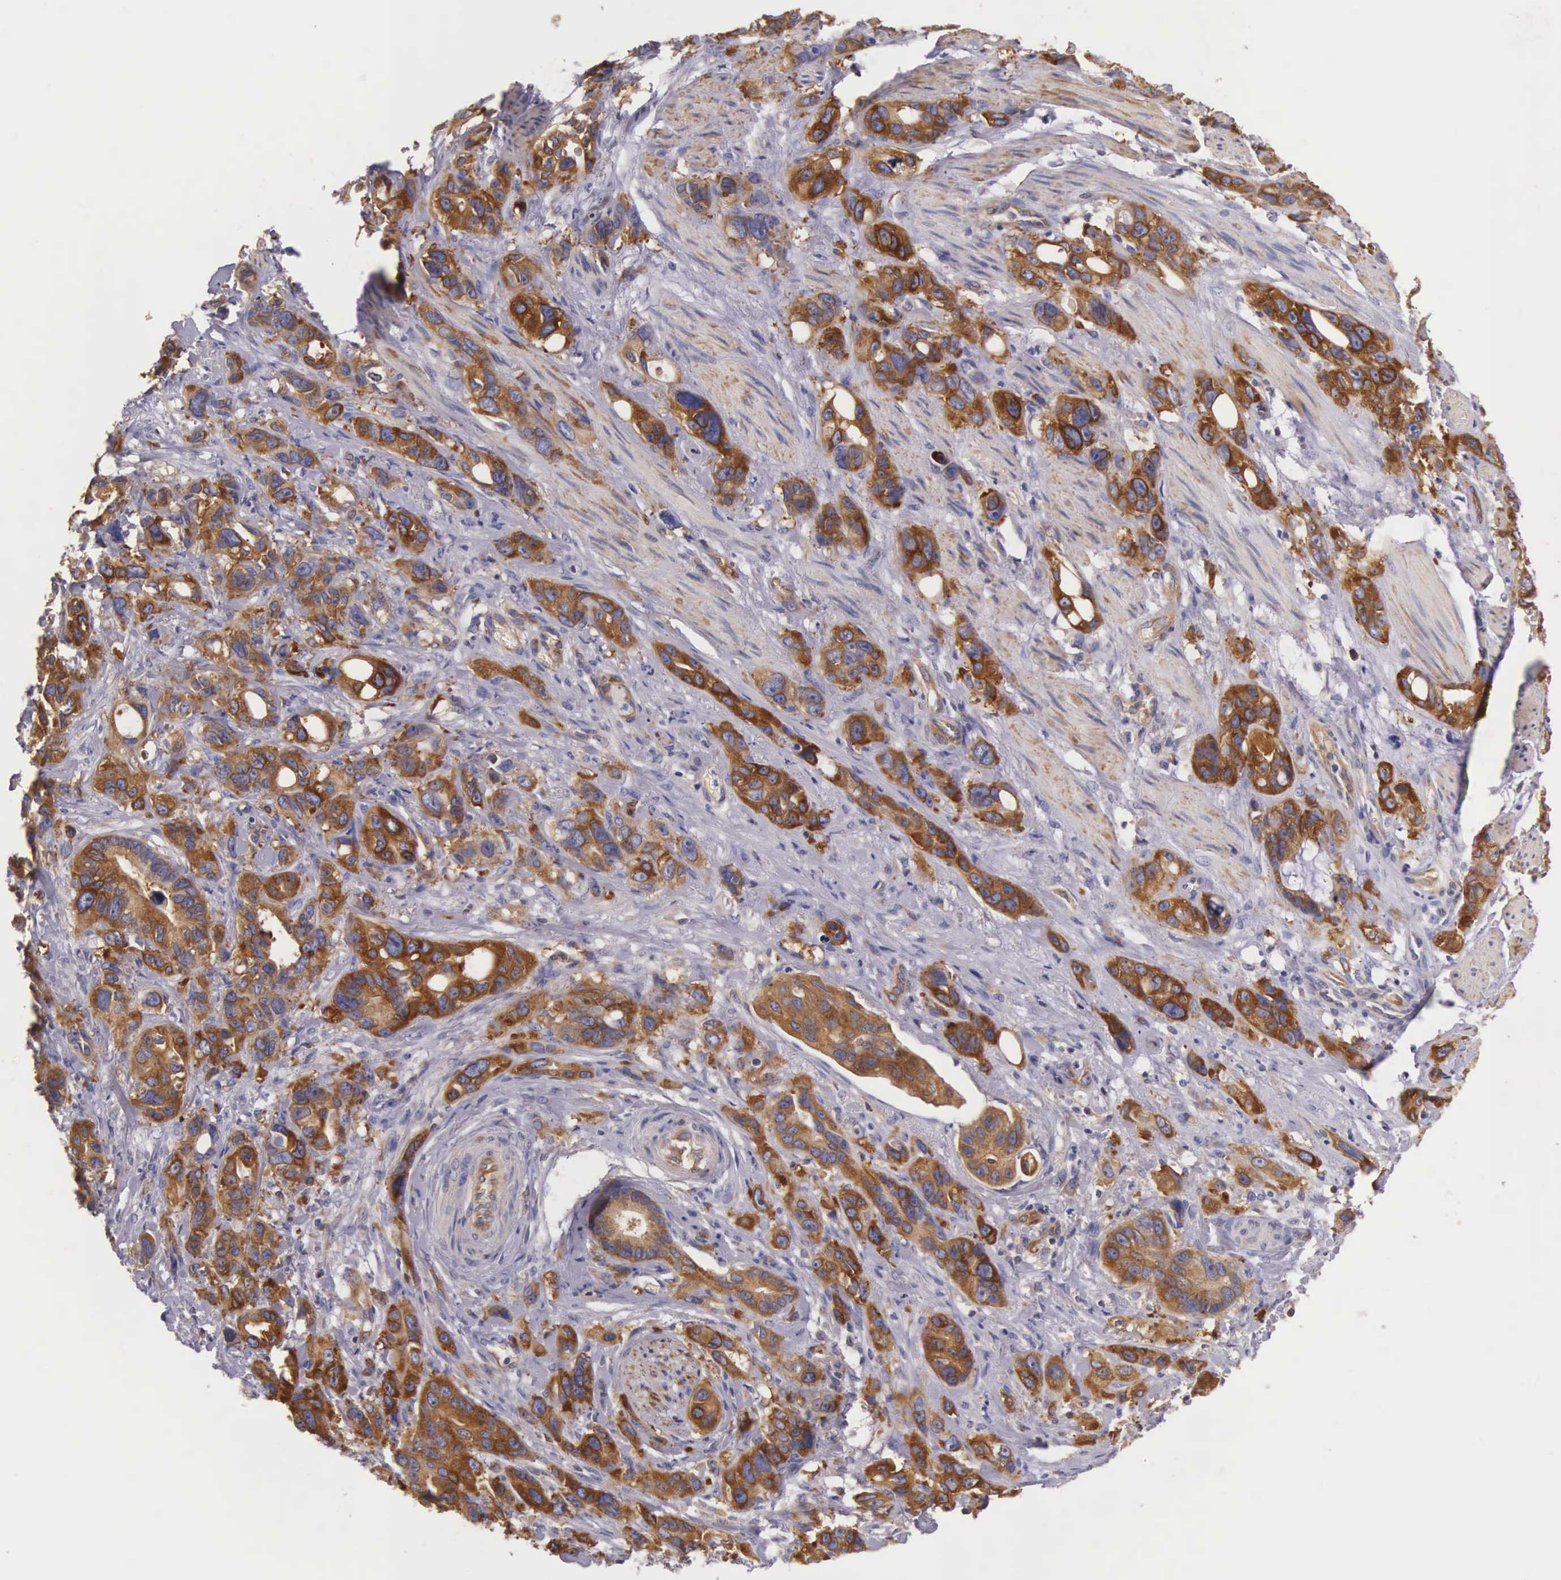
{"staining": {"intensity": "strong", "quantity": ">75%", "location": "cytoplasmic/membranous"}, "tissue": "stomach cancer", "cell_type": "Tumor cells", "image_type": "cancer", "snomed": [{"axis": "morphology", "description": "Adenocarcinoma, NOS"}, {"axis": "topography", "description": "Stomach, upper"}], "caption": "A brown stain labels strong cytoplasmic/membranous expression of a protein in adenocarcinoma (stomach) tumor cells.", "gene": "OSBPL3", "patient": {"sex": "male", "age": 47}}